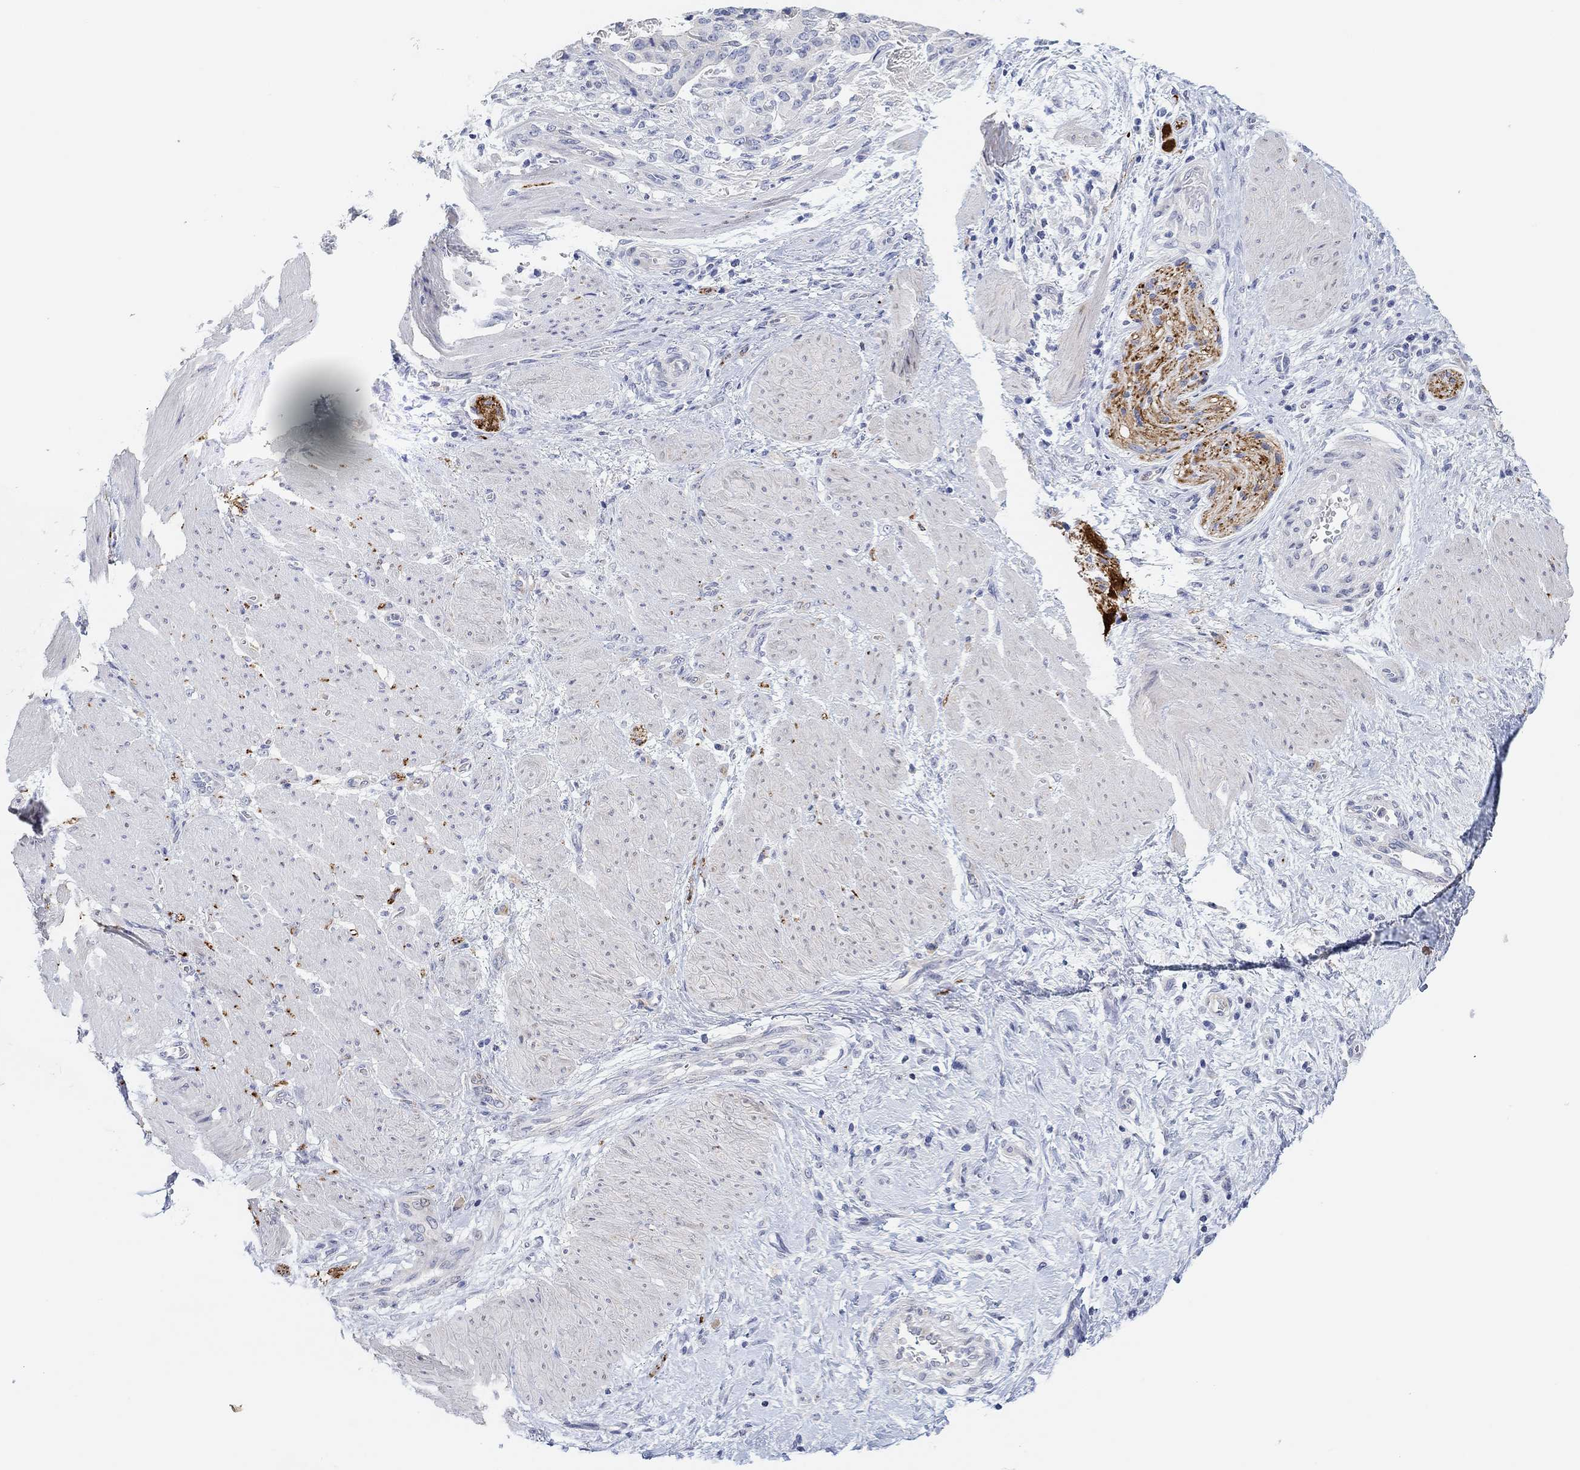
{"staining": {"intensity": "negative", "quantity": "none", "location": "none"}, "tissue": "stomach cancer", "cell_type": "Tumor cells", "image_type": "cancer", "snomed": [{"axis": "morphology", "description": "Adenocarcinoma, NOS"}, {"axis": "topography", "description": "Stomach"}], "caption": "Immunohistochemical staining of human stomach cancer displays no significant expression in tumor cells.", "gene": "VAT1L", "patient": {"sex": "male", "age": 48}}